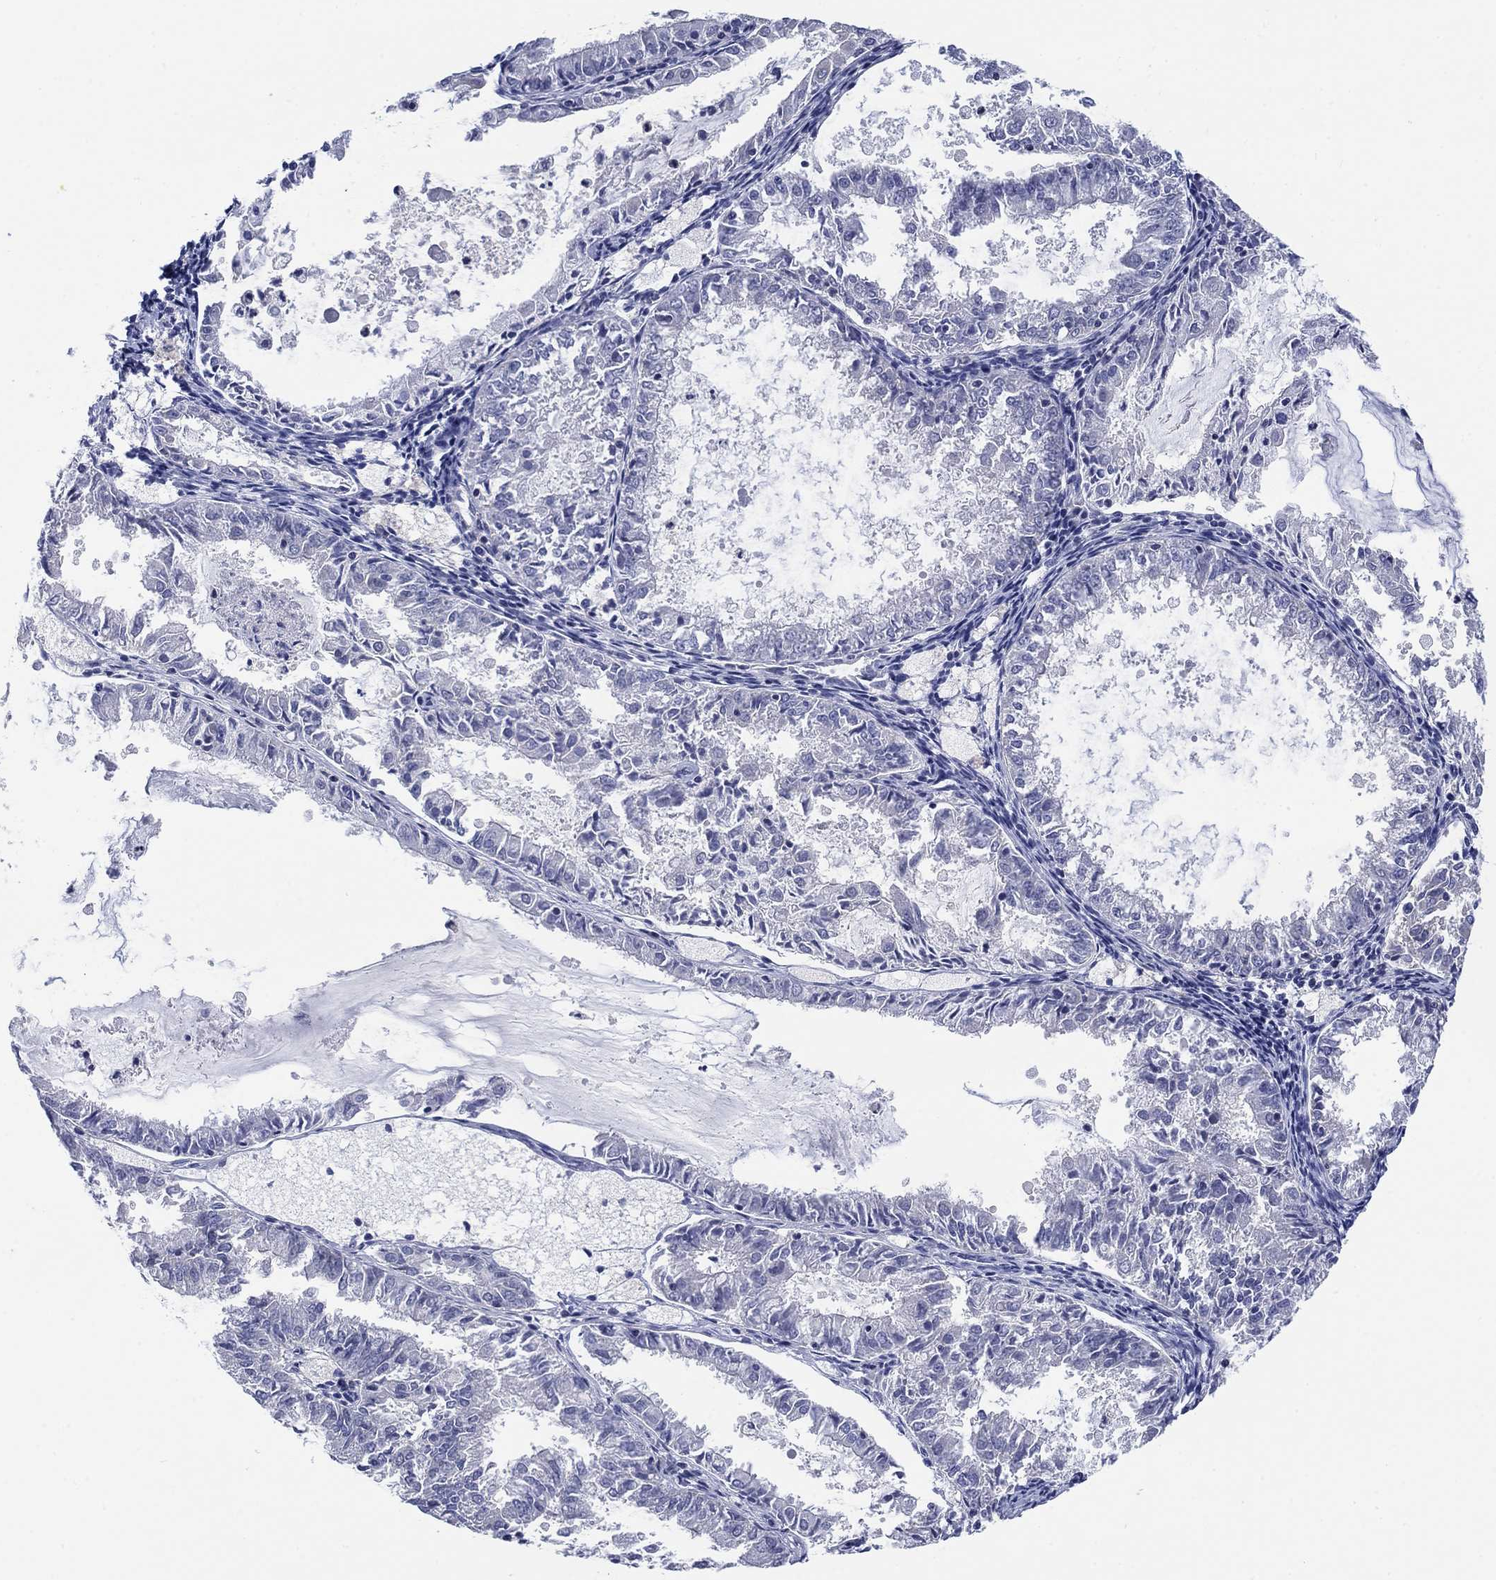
{"staining": {"intensity": "negative", "quantity": "none", "location": "none"}, "tissue": "endometrial cancer", "cell_type": "Tumor cells", "image_type": "cancer", "snomed": [{"axis": "morphology", "description": "Adenocarcinoma, NOS"}, {"axis": "topography", "description": "Endometrium"}], "caption": "IHC of human endometrial adenocarcinoma demonstrates no expression in tumor cells.", "gene": "FER1L6", "patient": {"sex": "female", "age": 57}}